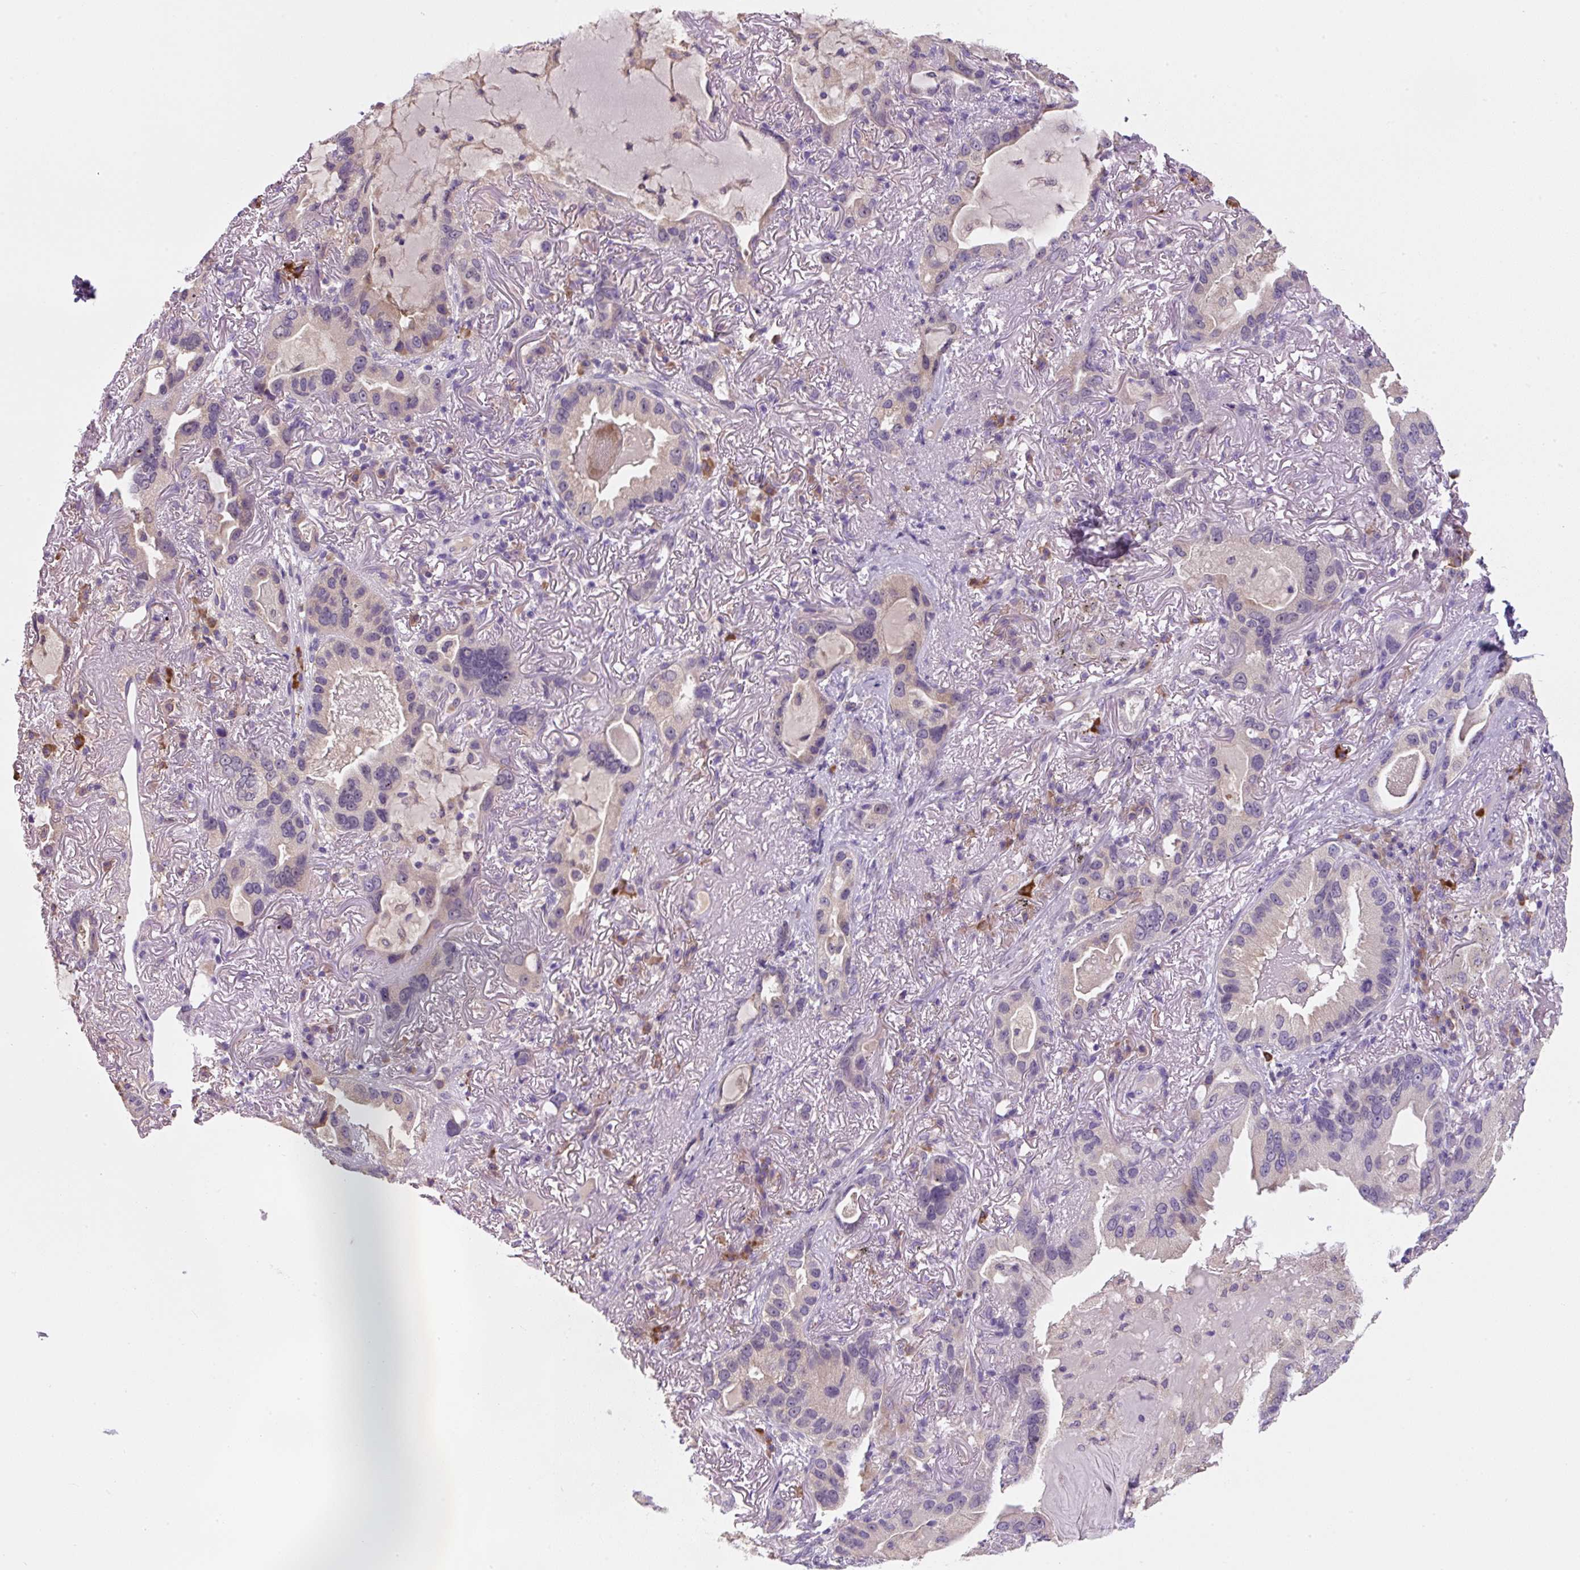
{"staining": {"intensity": "weak", "quantity": "<25%", "location": "cytoplasmic/membranous"}, "tissue": "lung cancer", "cell_type": "Tumor cells", "image_type": "cancer", "snomed": [{"axis": "morphology", "description": "Adenocarcinoma, NOS"}, {"axis": "topography", "description": "Lung"}], "caption": "Human lung cancer (adenocarcinoma) stained for a protein using immunohistochemistry (IHC) reveals no staining in tumor cells.", "gene": "FZD5", "patient": {"sex": "female", "age": 69}}